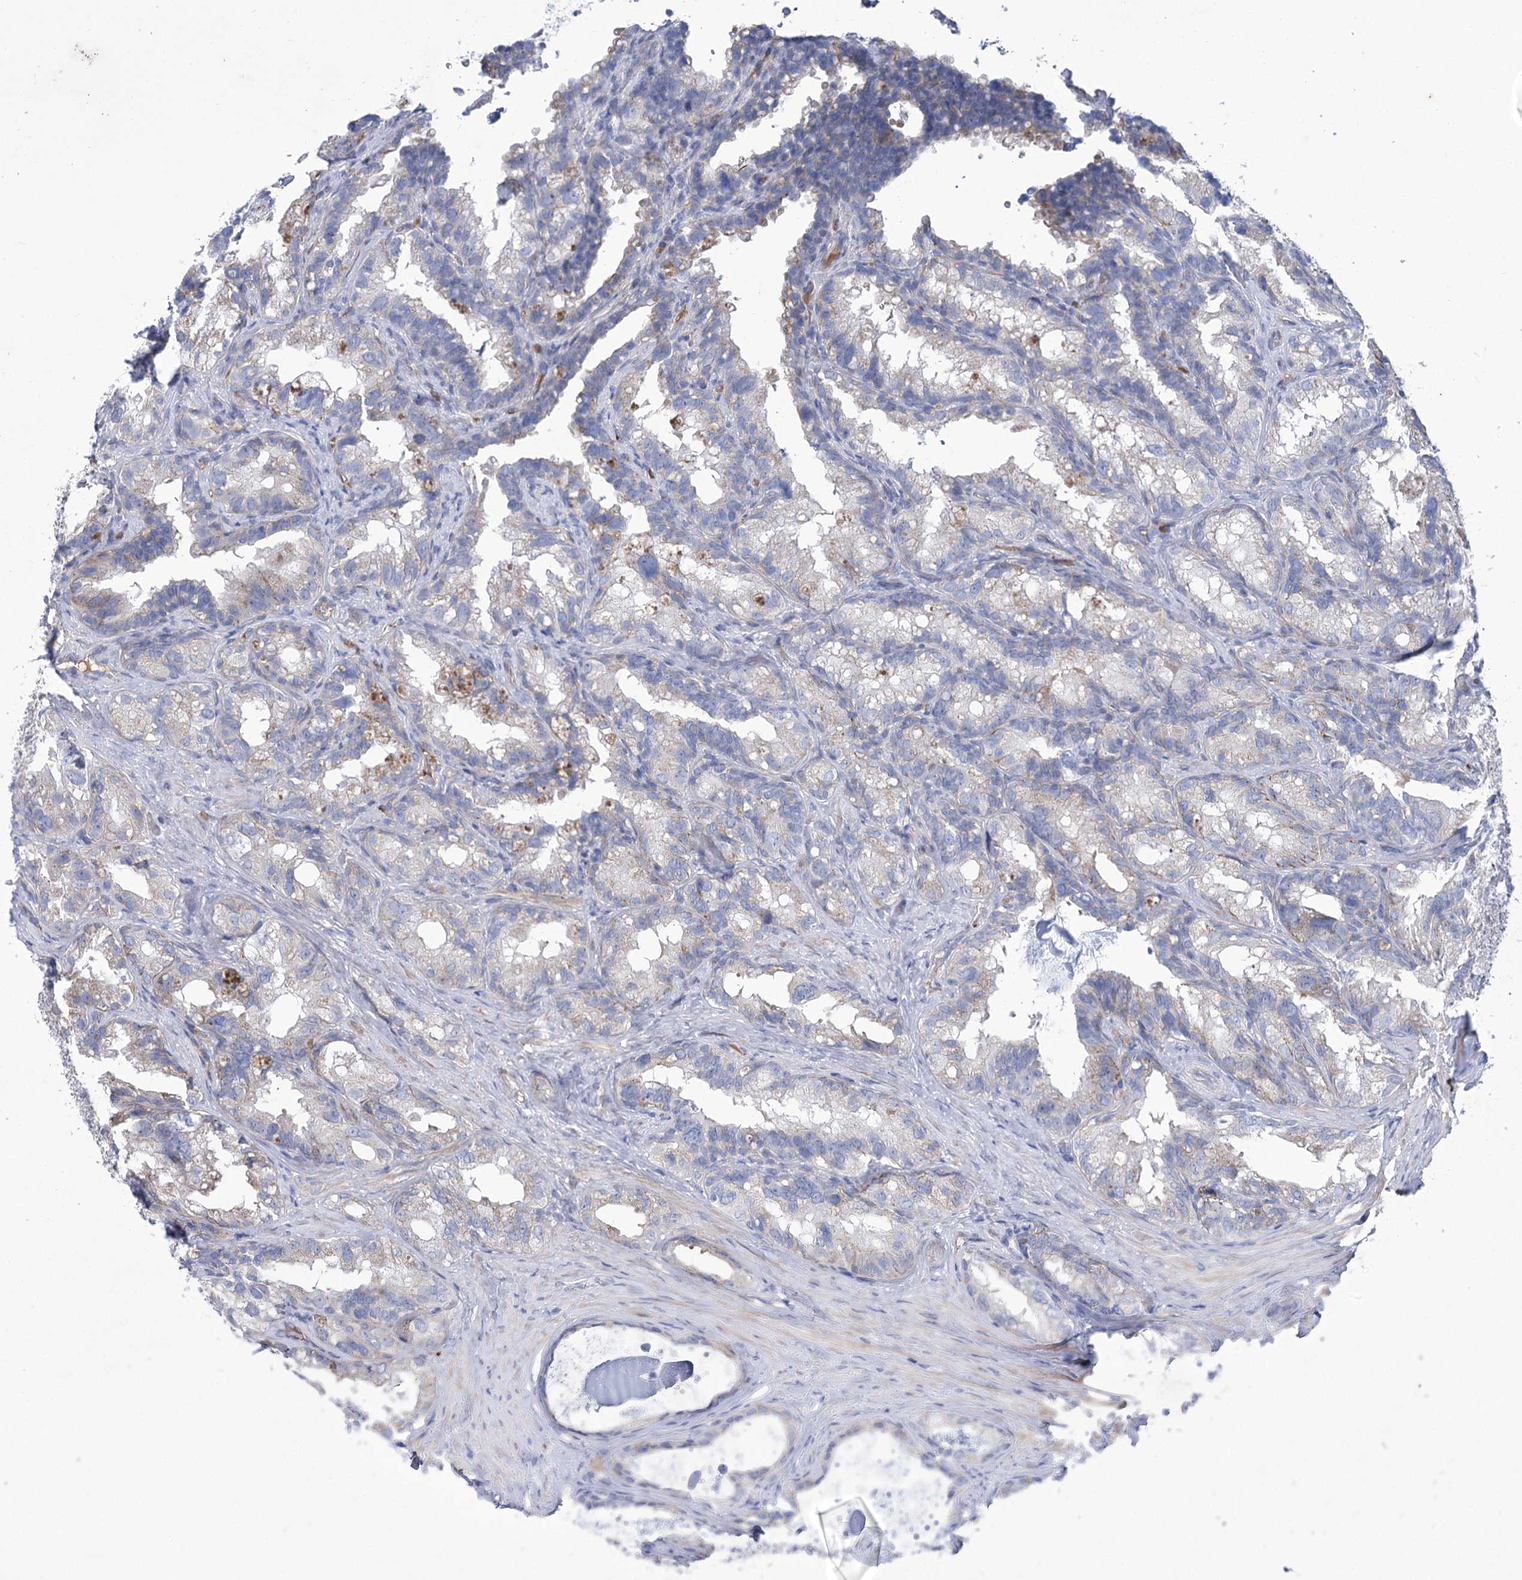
{"staining": {"intensity": "moderate", "quantity": "<25%", "location": "cytoplasmic/membranous"}, "tissue": "seminal vesicle", "cell_type": "Glandular cells", "image_type": "normal", "snomed": [{"axis": "morphology", "description": "Normal tissue, NOS"}, {"axis": "topography", "description": "Seminal veicle"}], "caption": "Glandular cells reveal moderate cytoplasmic/membranous positivity in about <25% of cells in unremarkable seminal vesicle. (brown staining indicates protein expression, while blue staining denotes nuclei).", "gene": "CEP164", "patient": {"sex": "male", "age": 60}}